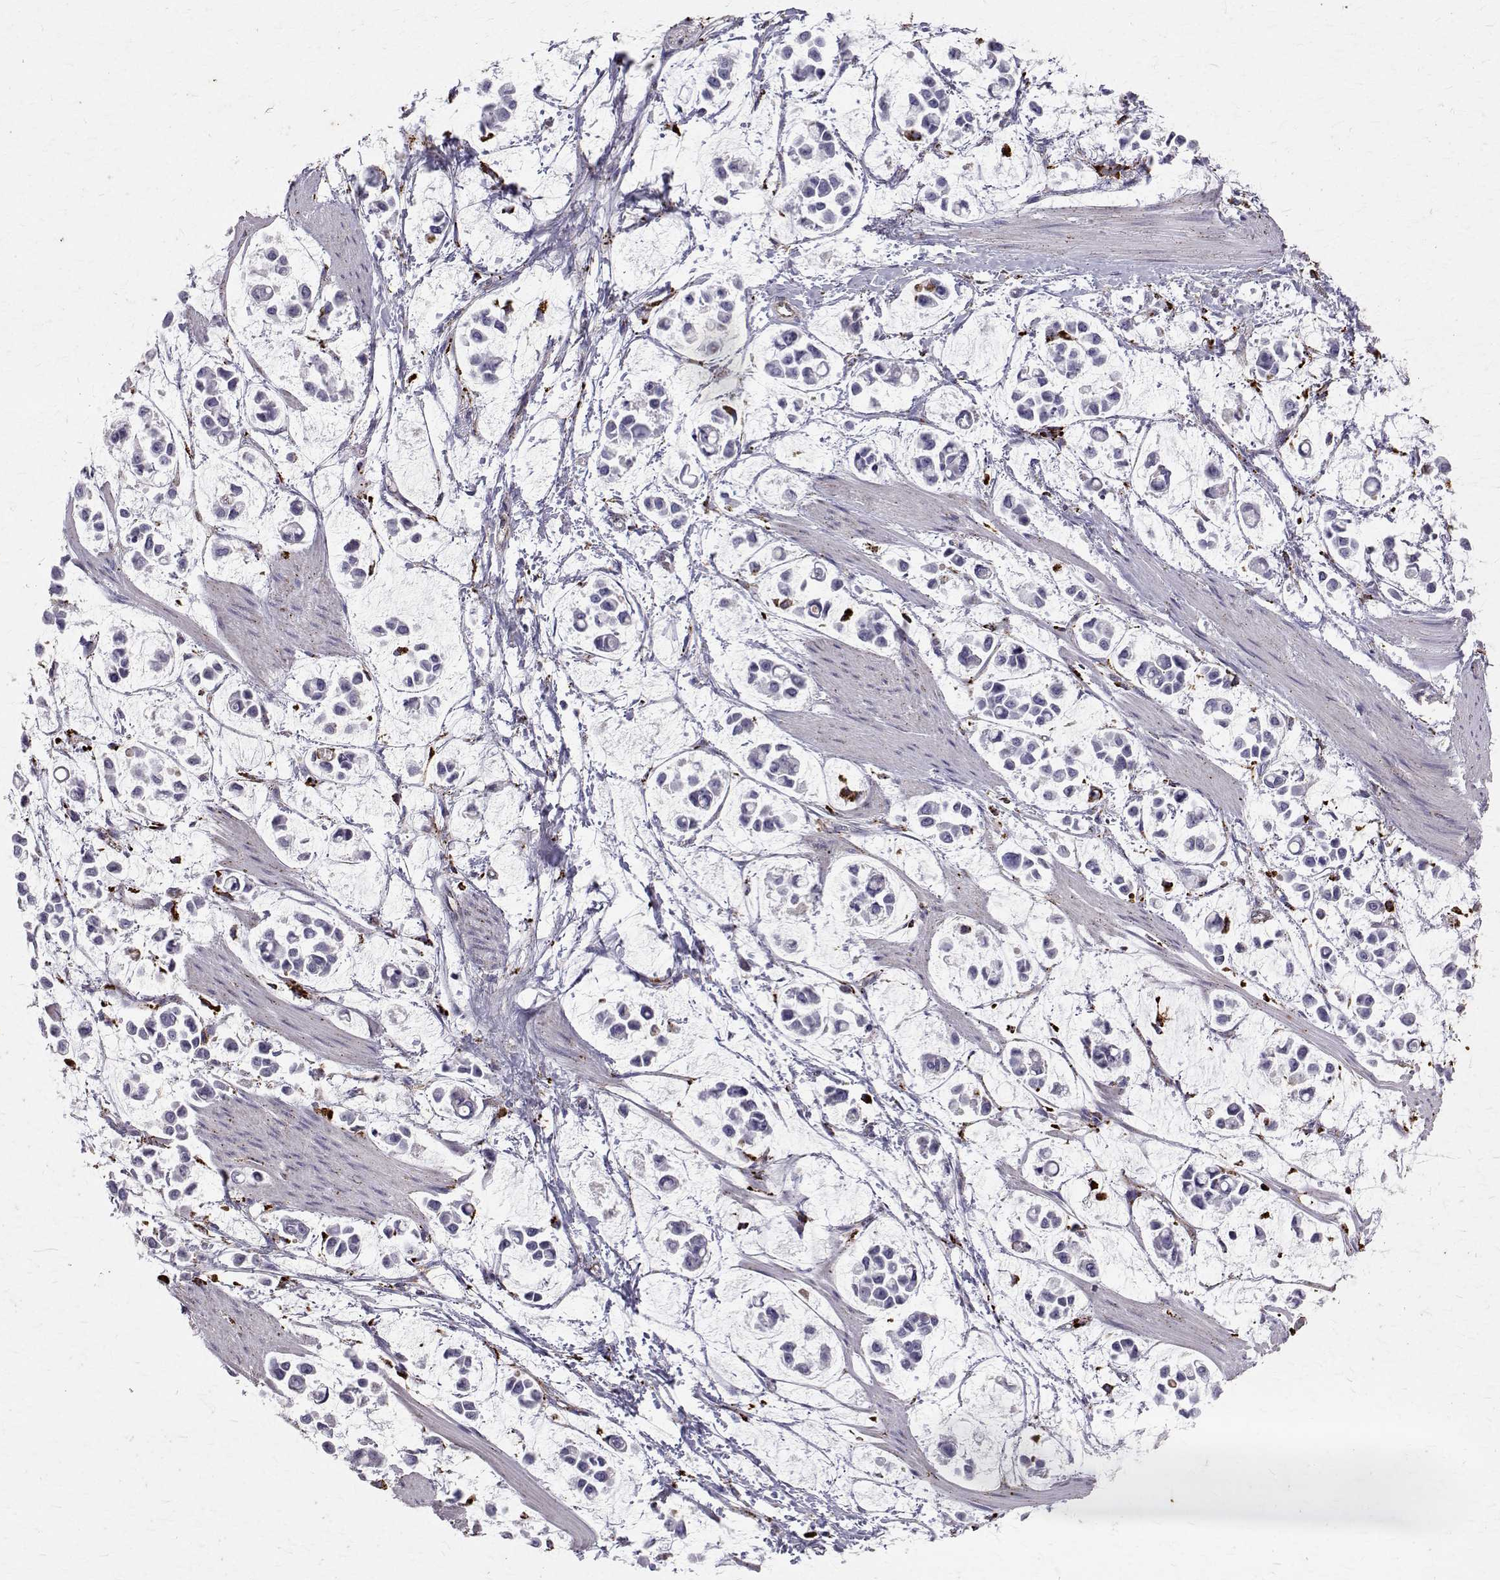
{"staining": {"intensity": "strong", "quantity": "<25%", "location": "cytoplasmic/membranous"}, "tissue": "stomach cancer", "cell_type": "Tumor cells", "image_type": "cancer", "snomed": [{"axis": "morphology", "description": "Adenocarcinoma, NOS"}, {"axis": "topography", "description": "Stomach"}], "caption": "Stomach cancer was stained to show a protein in brown. There is medium levels of strong cytoplasmic/membranous positivity in approximately <25% of tumor cells.", "gene": "TPP1", "patient": {"sex": "male", "age": 82}}